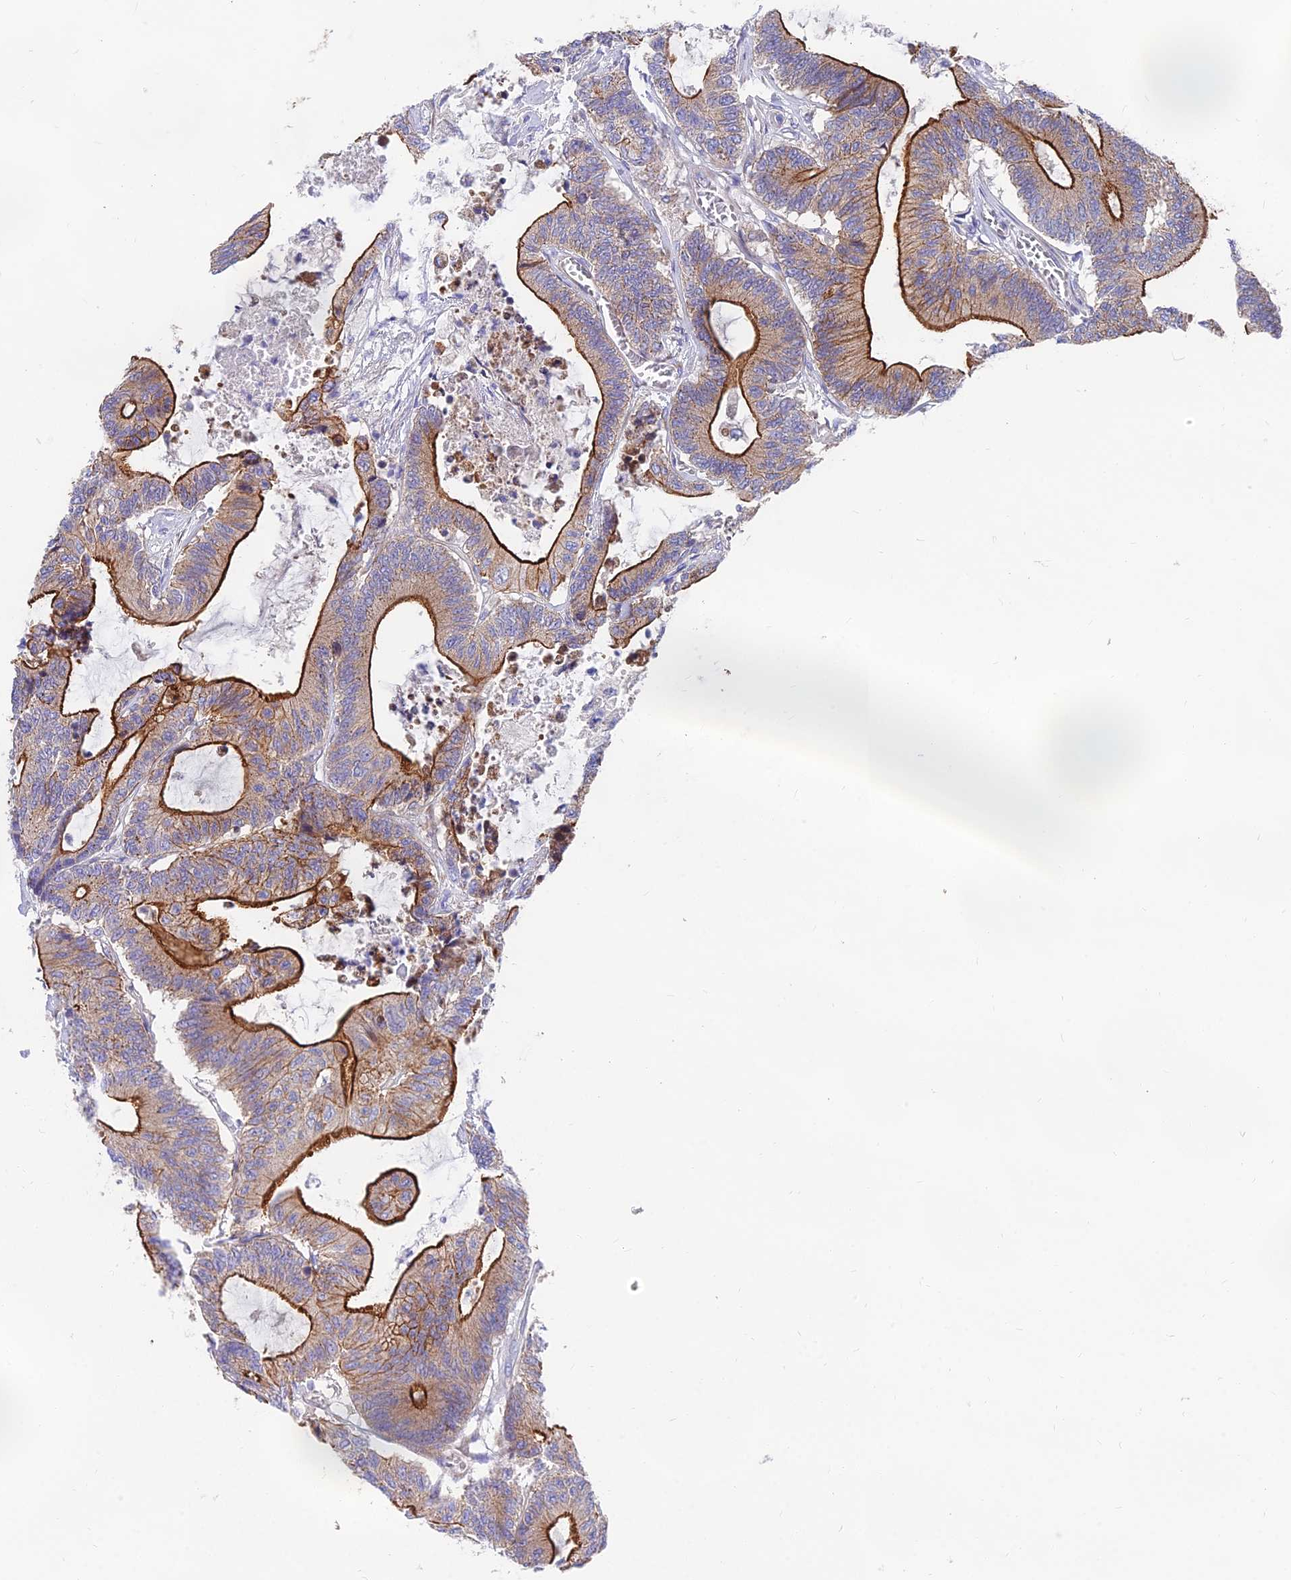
{"staining": {"intensity": "strong", "quantity": ">75%", "location": "cytoplasmic/membranous"}, "tissue": "colorectal cancer", "cell_type": "Tumor cells", "image_type": "cancer", "snomed": [{"axis": "morphology", "description": "Adenocarcinoma, NOS"}, {"axis": "topography", "description": "Colon"}], "caption": "Protein expression by IHC reveals strong cytoplasmic/membranous expression in about >75% of tumor cells in colorectal cancer (adenocarcinoma). (IHC, brightfield microscopy, high magnification).", "gene": "MVB12A", "patient": {"sex": "female", "age": 84}}